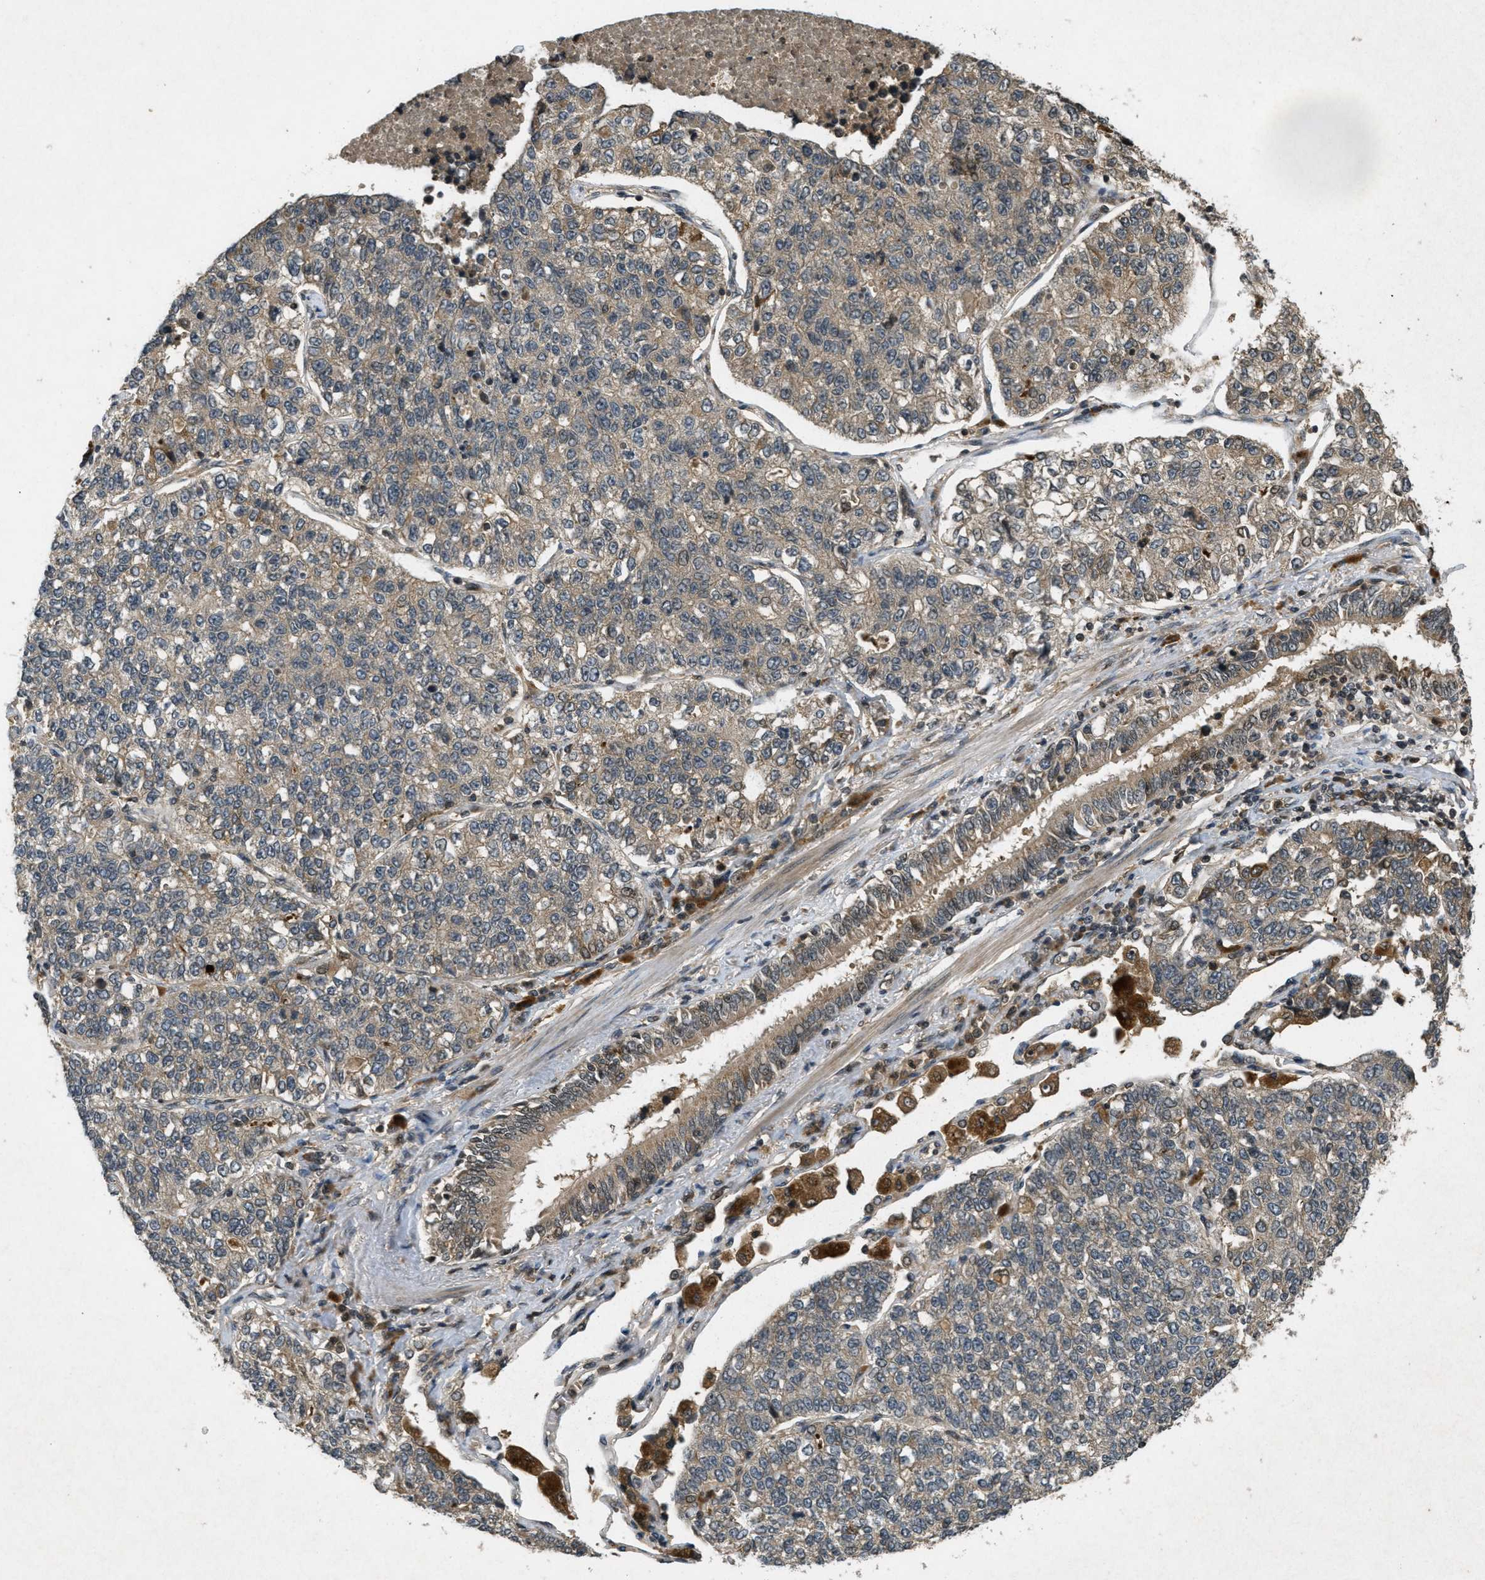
{"staining": {"intensity": "weak", "quantity": ">75%", "location": "cytoplasmic/membranous"}, "tissue": "lung cancer", "cell_type": "Tumor cells", "image_type": "cancer", "snomed": [{"axis": "morphology", "description": "Adenocarcinoma, NOS"}, {"axis": "topography", "description": "Lung"}], "caption": "Immunohistochemistry (IHC) staining of lung adenocarcinoma, which displays low levels of weak cytoplasmic/membranous staining in approximately >75% of tumor cells indicating weak cytoplasmic/membranous protein expression. The staining was performed using DAB (brown) for protein detection and nuclei were counterstained in hematoxylin (blue).", "gene": "ATG7", "patient": {"sex": "male", "age": 49}}